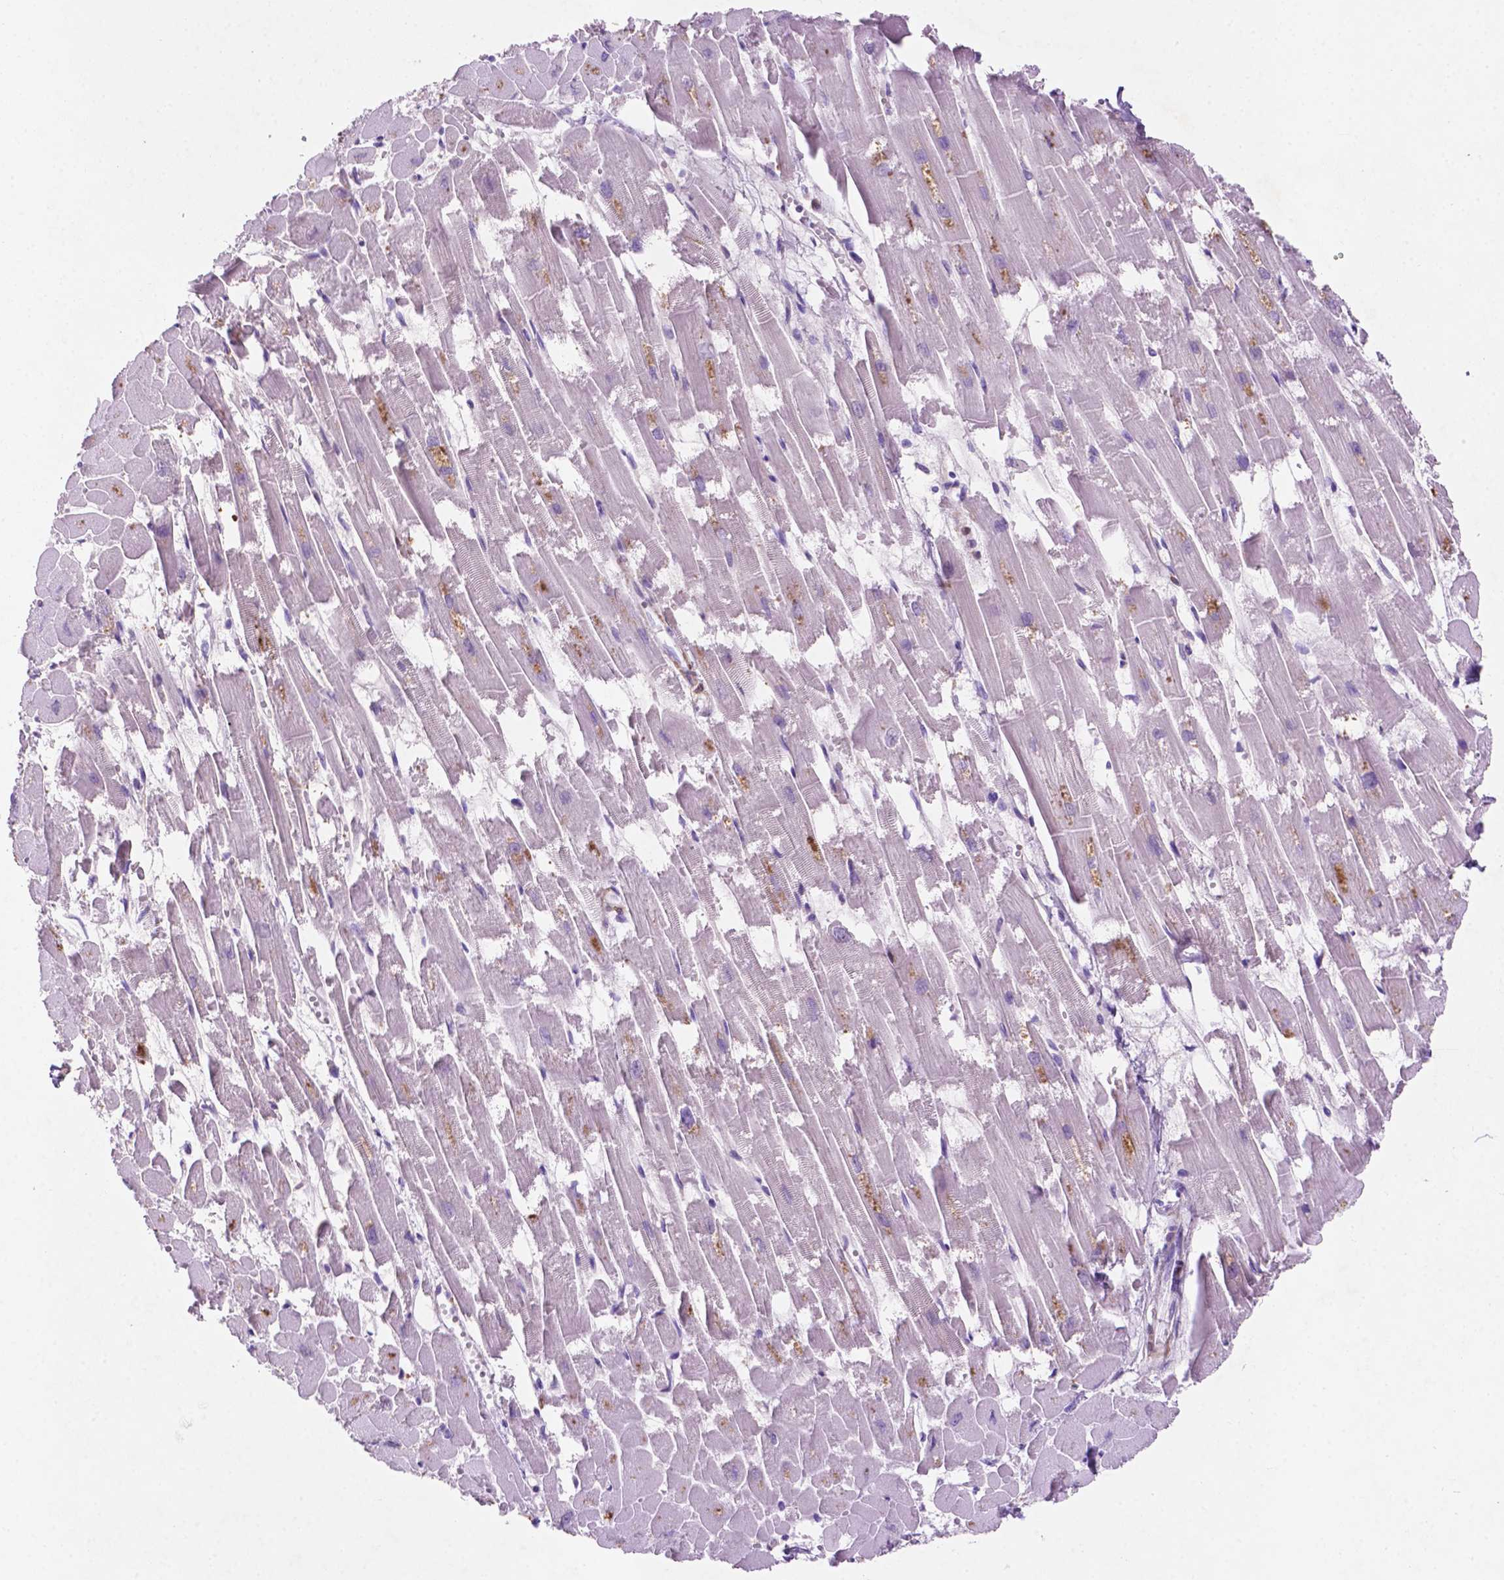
{"staining": {"intensity": "moderate", "quantity": "<25%", "location": "cytoplasmic/membranous"}, "tissue": "heart muscle", "cell_type": "Cardiomyocytes", "image_type": "normal", "snomed": [{"axis": "morphology", "description": "Normal tissue, NOS"}, {"axis": "topography", "description": "Heart"}], "caption": "Human heart muscle stained for a protein (brown) displays moderate cytoplasmic/membranous positive positivity in about <25% of cardiomyocytes.", "gene": "ASPG", "patient": {"sex": "female", "age": 52}}